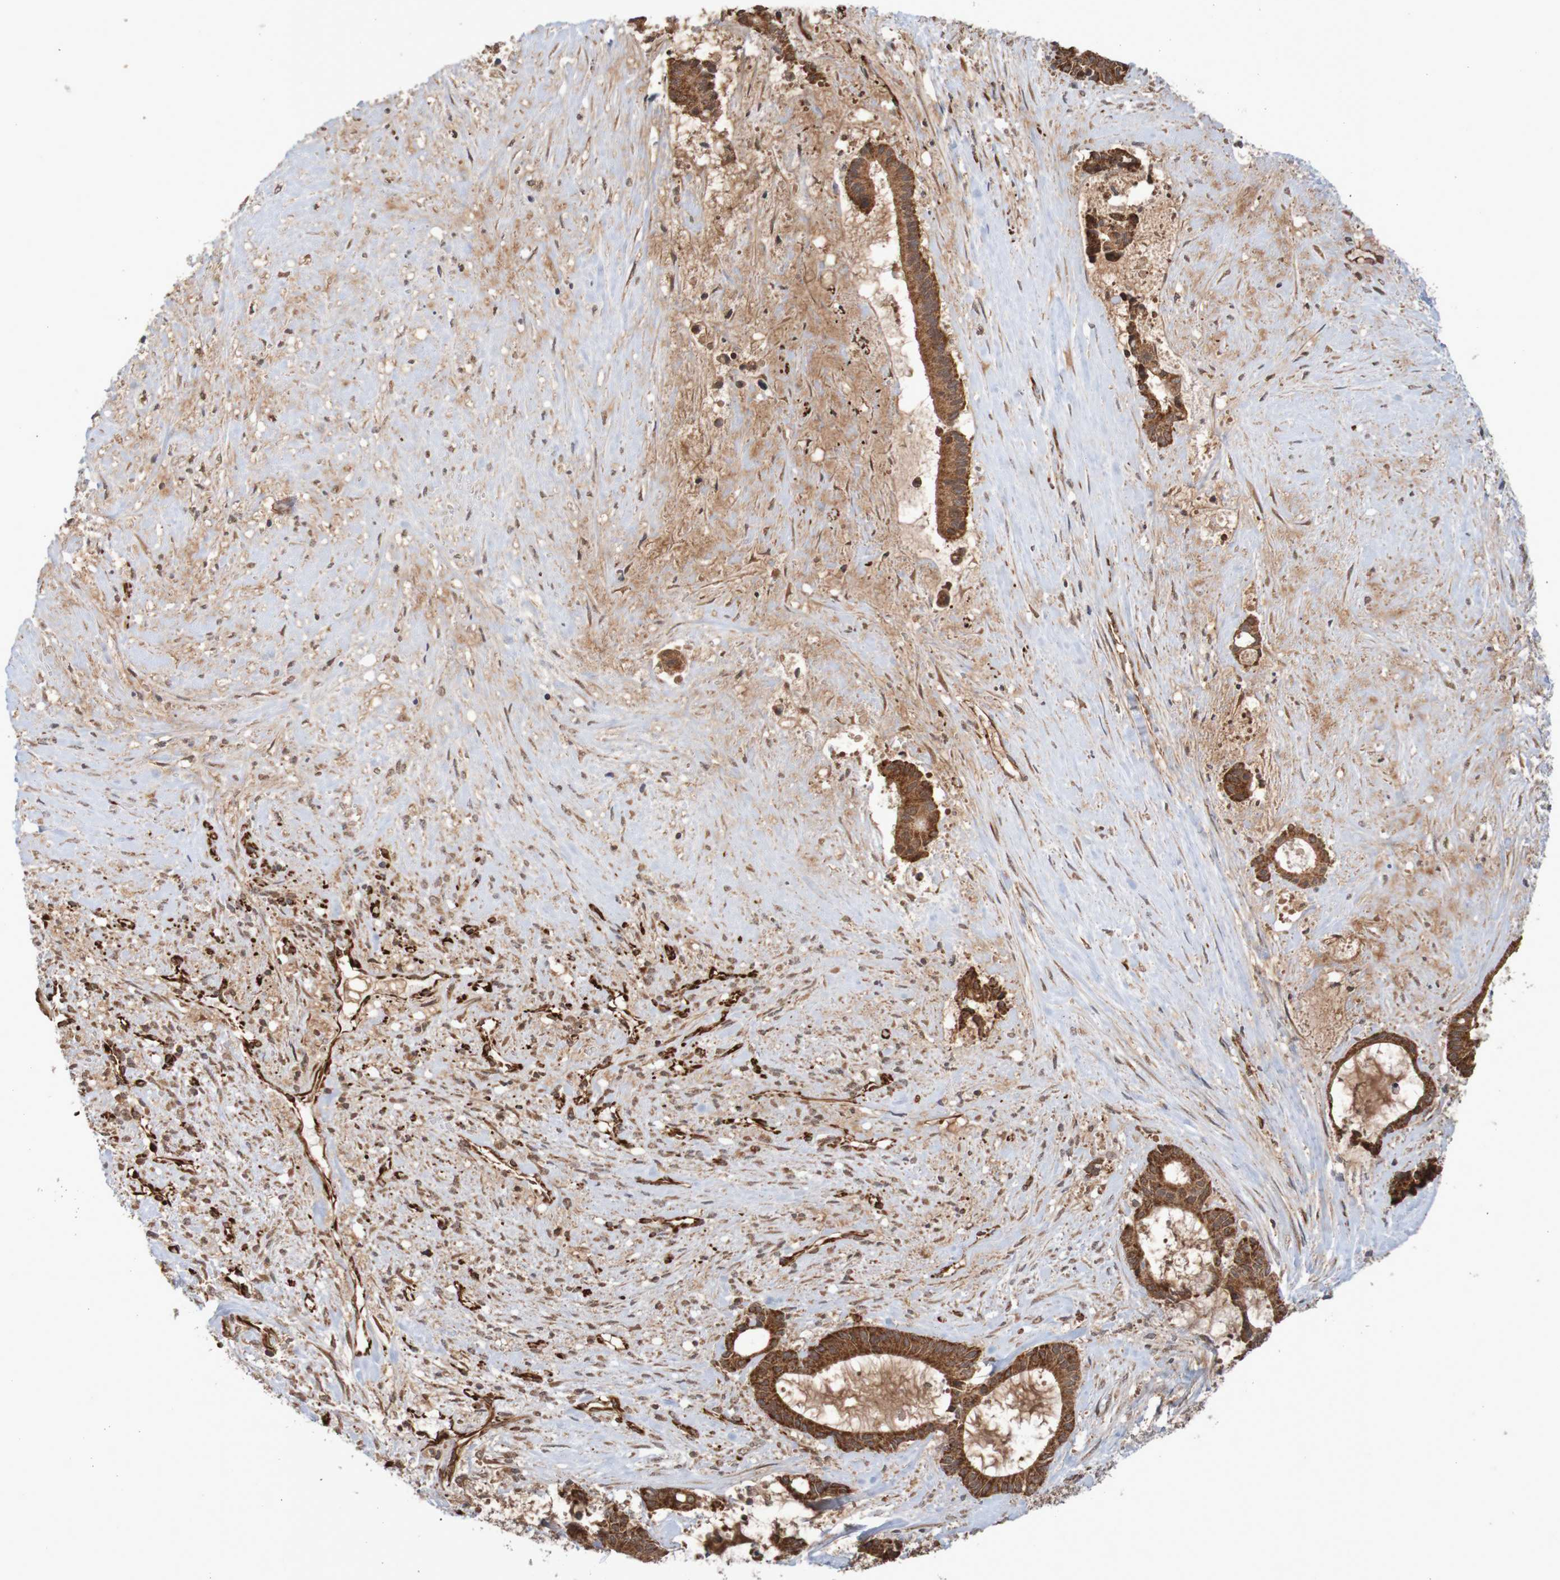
{"staining": {"intensity": "strong", "quantity": ">75%", "location": "cytoplasmic/membranous"}, "tissue": "liver cancer", "cell_type": "Tumor cells", "image_type": "cancer", "snomed": [{"axis": "morphology", "description": "Normal tissue, NOS"}, {"axis": "morphology", "description": "Cholangiocarcinoma"}, {"axis": "topography", "description": "Liver"}, {"axis": "topography", "description": "Peripheral nerve tissue"}], "caption": "Human liver cancer (cholangiocarcinoma) stained with a protein marker displays strong staining in tumor cells.", "gene": "MRPL52", "patient": {"sex": "female", "age": 73}}